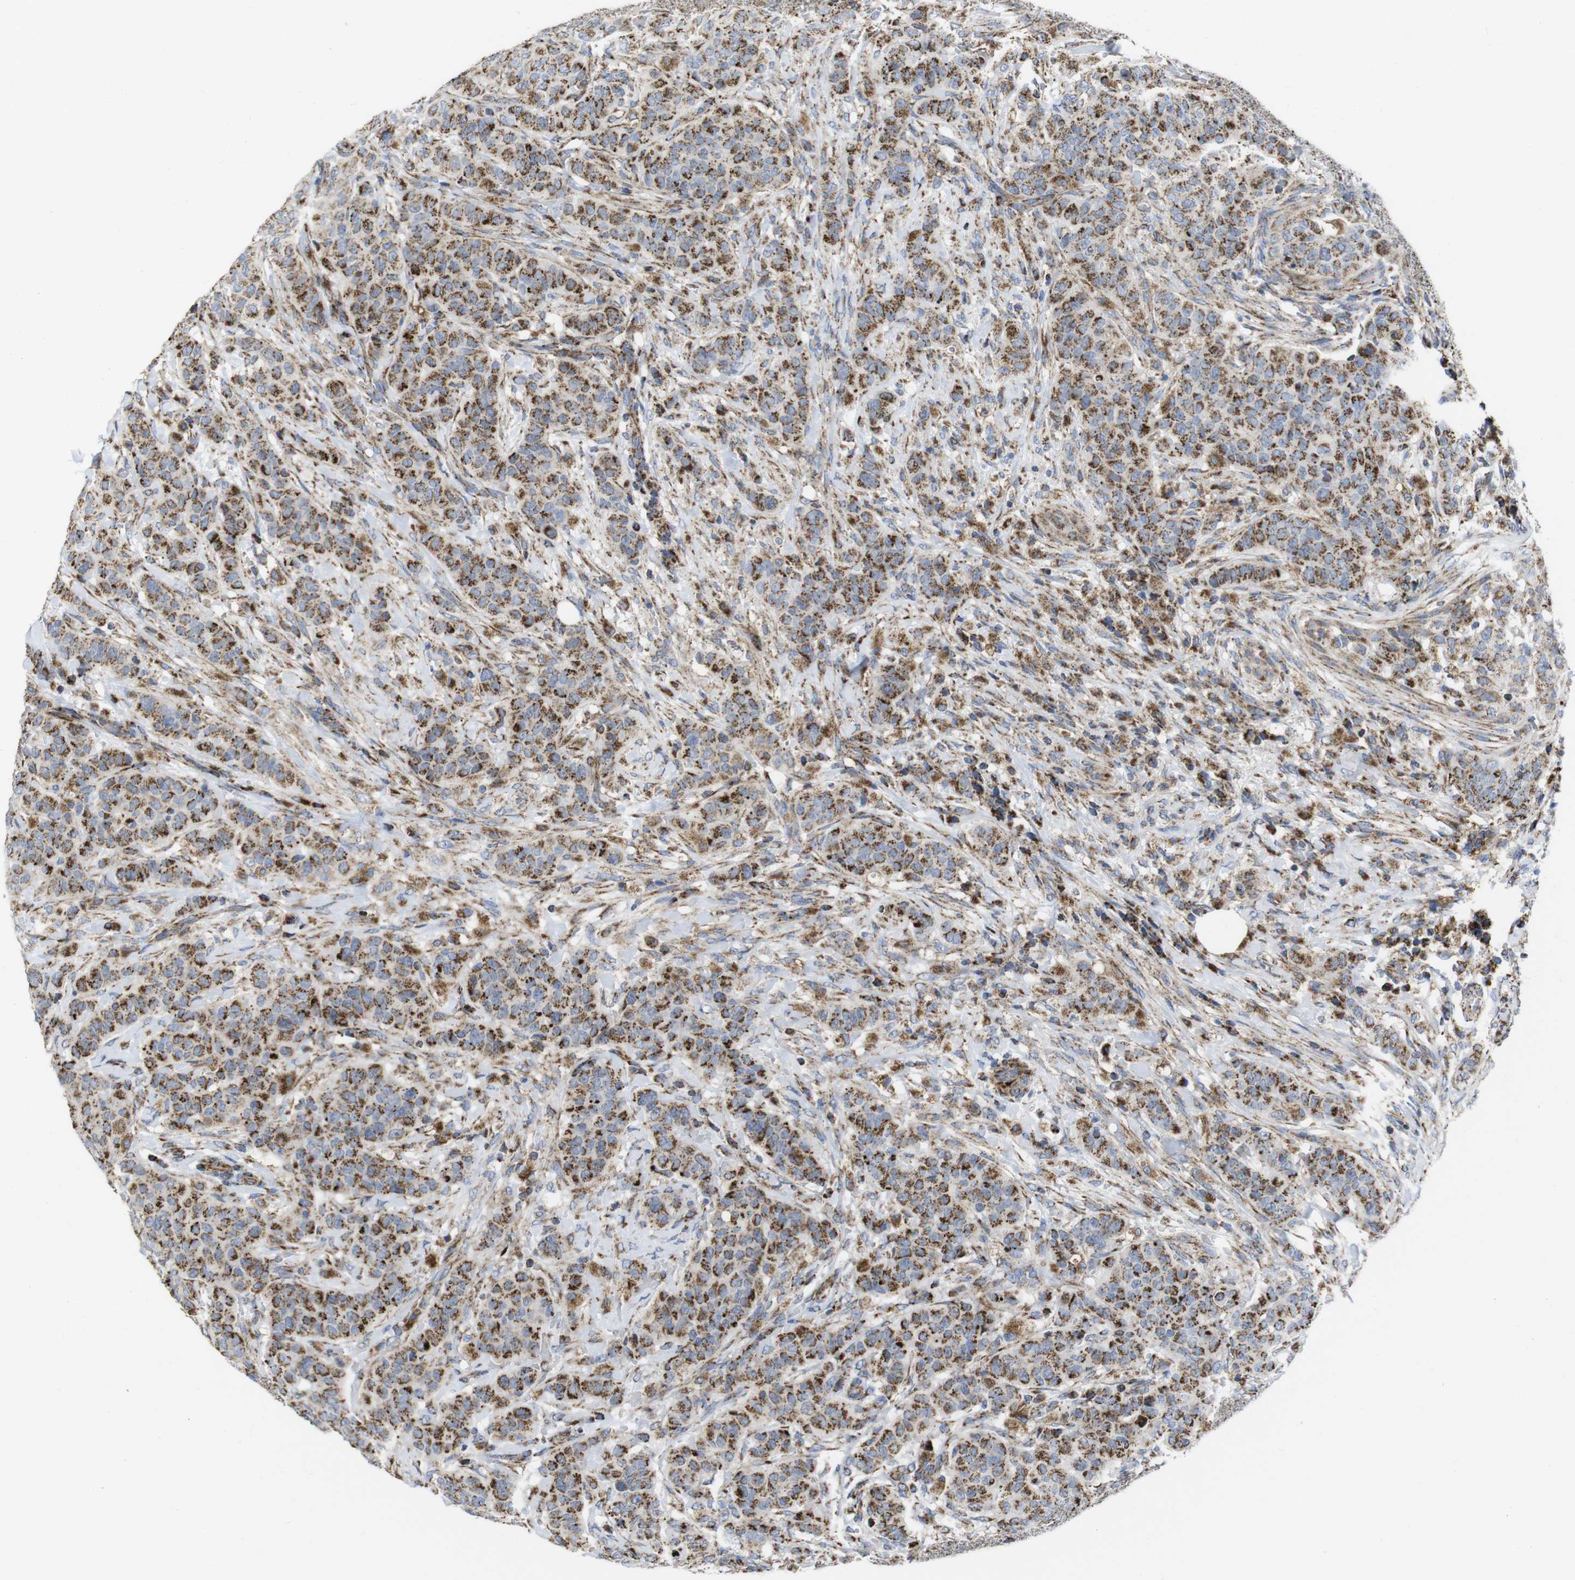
{"staining": {"intensity": "moderate", "quantity": ">75%", "location": "cytoplasmic/membranous"}, "tissue": "breast cancer", "cell_type": "Tumor cells", "image_type": "cancer", "snomed": [{"axis": "morphology", "description": "Normal tissue, NOS"}, {"axis": "morphology", "description": "Duct carcinoma"}, {"axis": "topography", "description": "Breast"}], "caption": "Moderate cytoplasmic/membranous positivity for a protein is present in approximately >75% of tumor cells of breast cancer using IHC.", "gene": "TMEM192", "patient": {"sex": "female", "age": 40}}